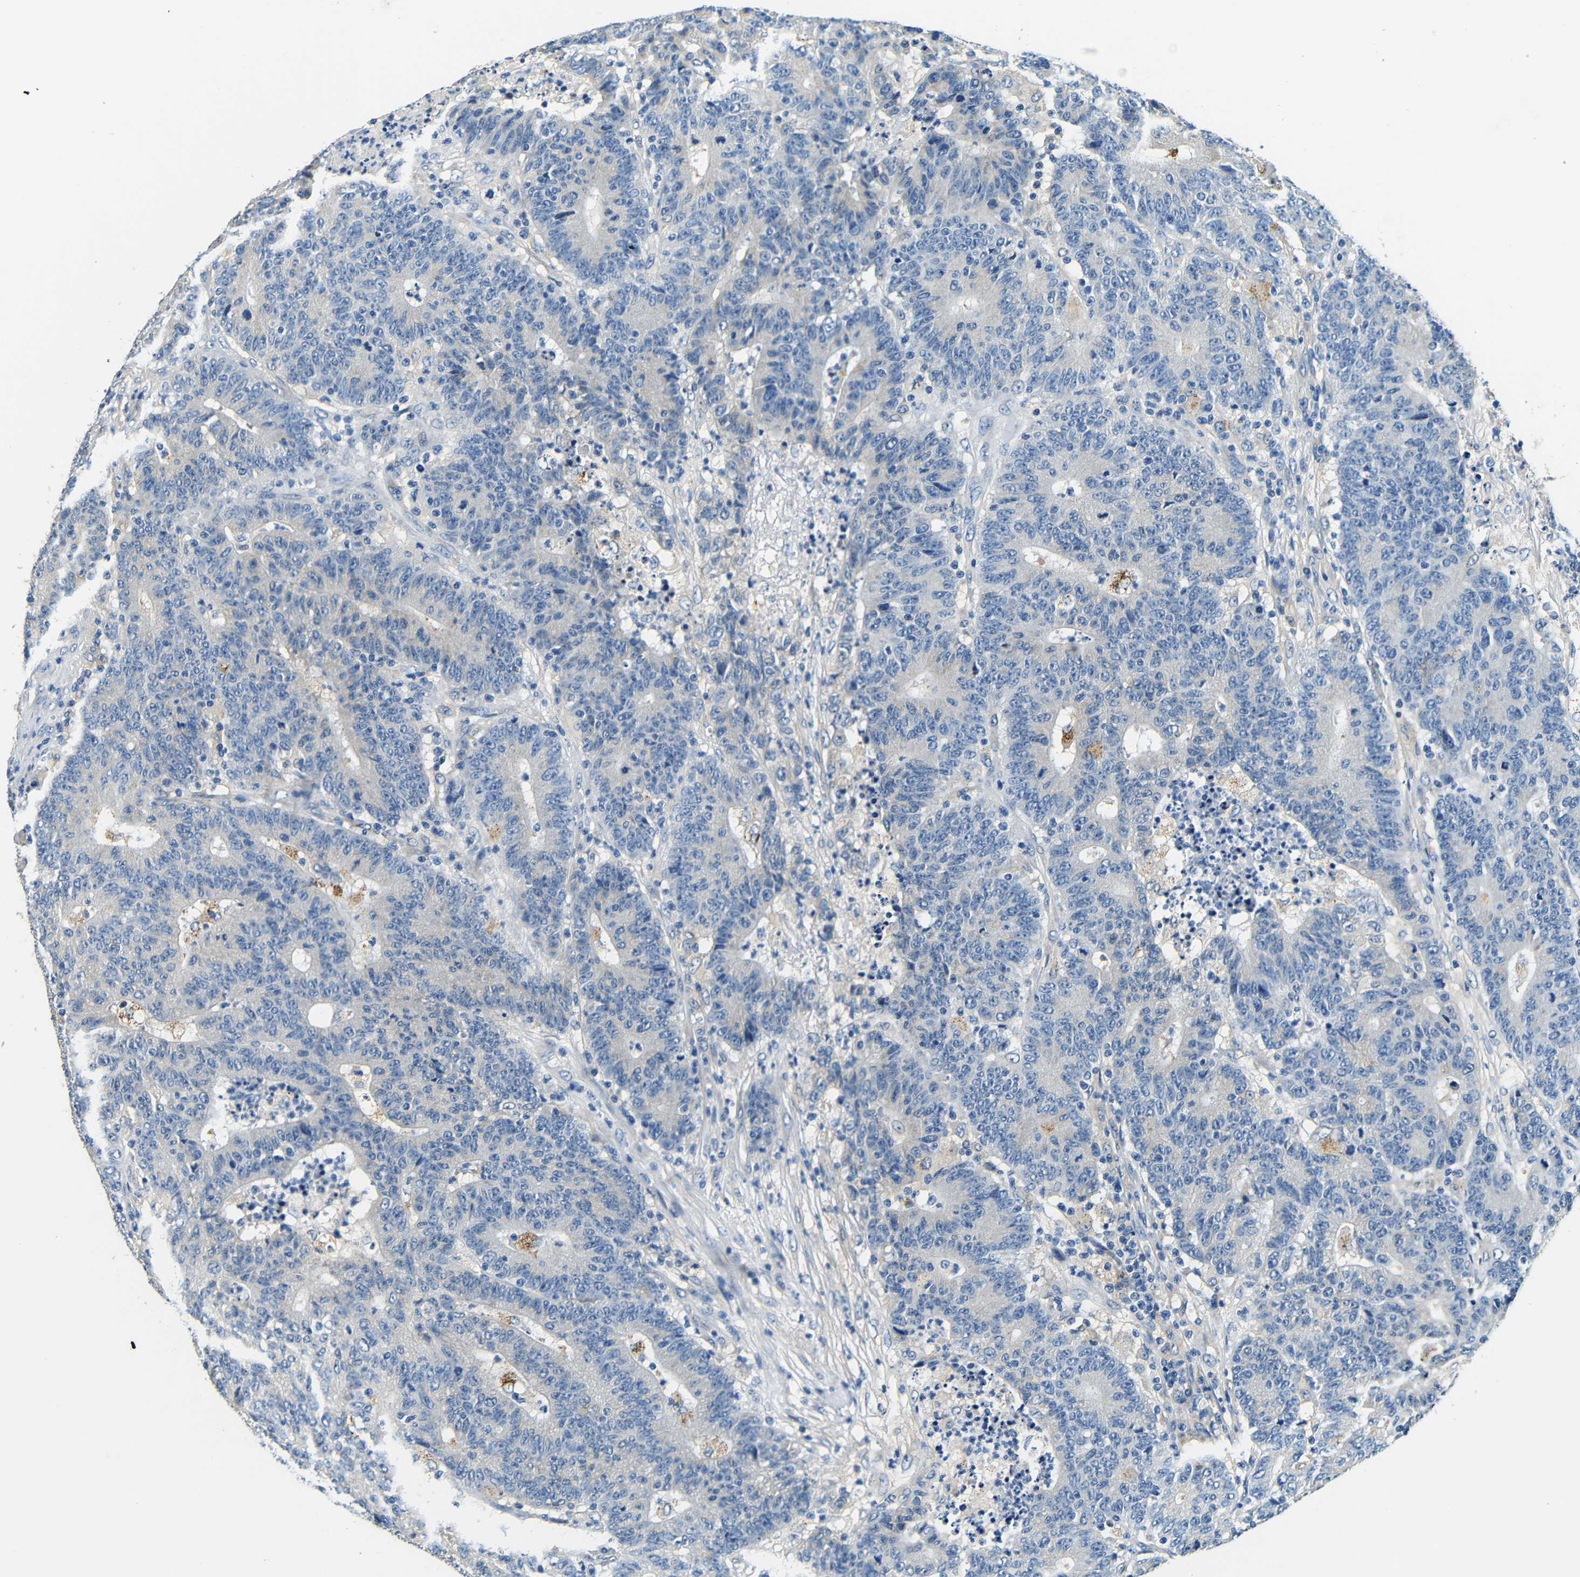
{"staining": {"intensity": "negative", "quantity": "none", "location": "none"}, "tissue": "colorectal cancer", "cell_type": "Tumor cells", "image_type": "cancer", "snomed": [{"axis": "morphology", "description": "Normal tissue, NOS"}, {"axis": "morphology", "description": "Adenocarcinoma, NOS"}, {"axis": "topography", "description": "Colon"}], "caption": "Colorectal adenocarcinoma stained for a protein using immunohistochemistry (IHC) exhibits no expression tumor cells.", "gene": "FMO5", "patient": {"sex": "female", "age": 75}}